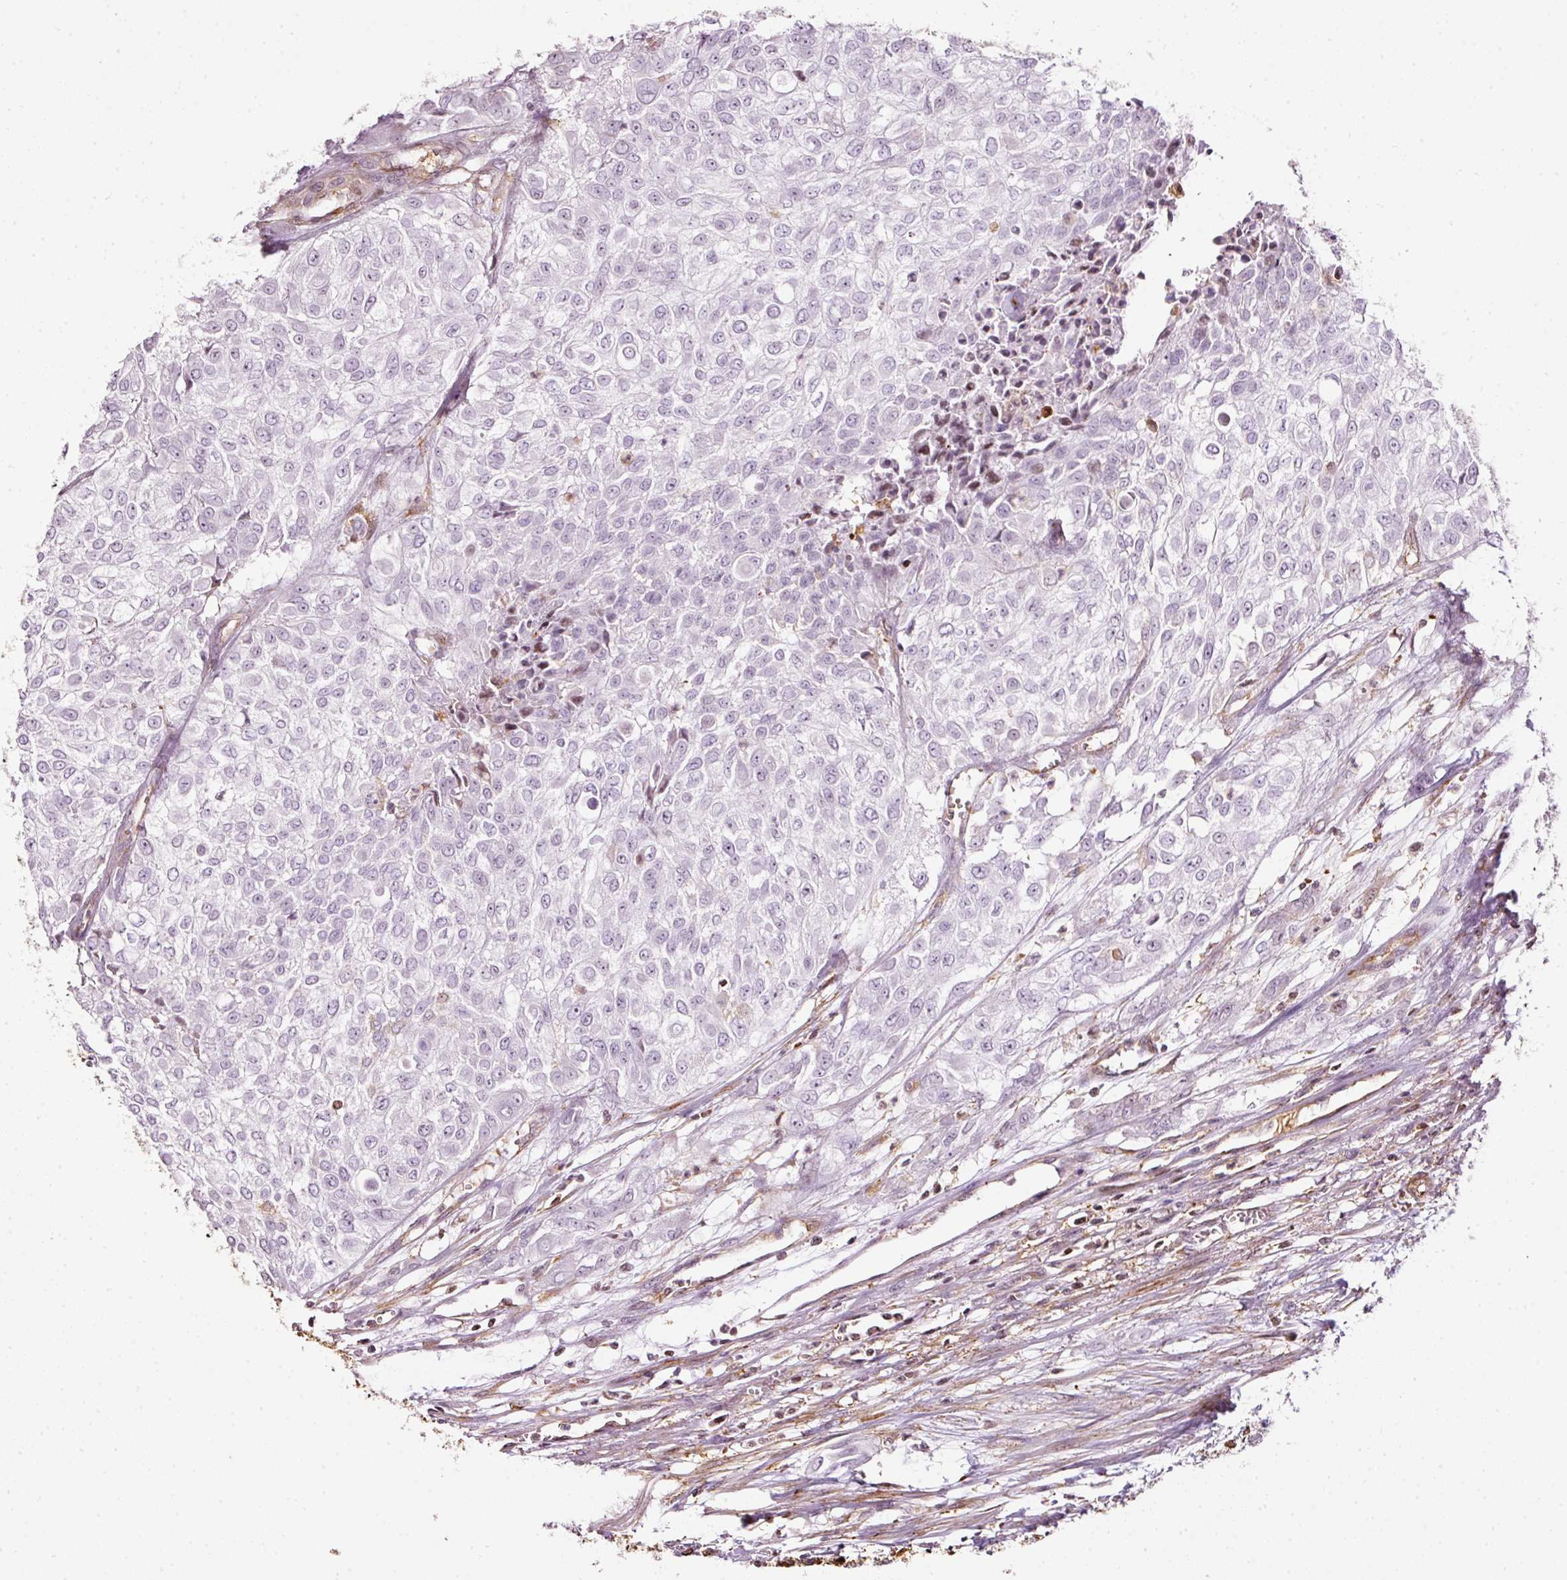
{"staining": {"intensity": "negative", "quantity": "none", "location": "none"}, "tissue": "urothelial cancer", "cell_type": "Tumor cells", "image_type": "cancer", "snomed": [{"axis": "morphology", "description": "Urothelial carcinoma, High grade"}, {"axis": "topography", "description": "Urinary bladder"}], "caption": "A micrograph of high-grade urothelial carcinoma stained for a protein shows no brown staining in tumor cells.", "gene": "SCNM1", "patient": {"sex": "male", "age": 57}}